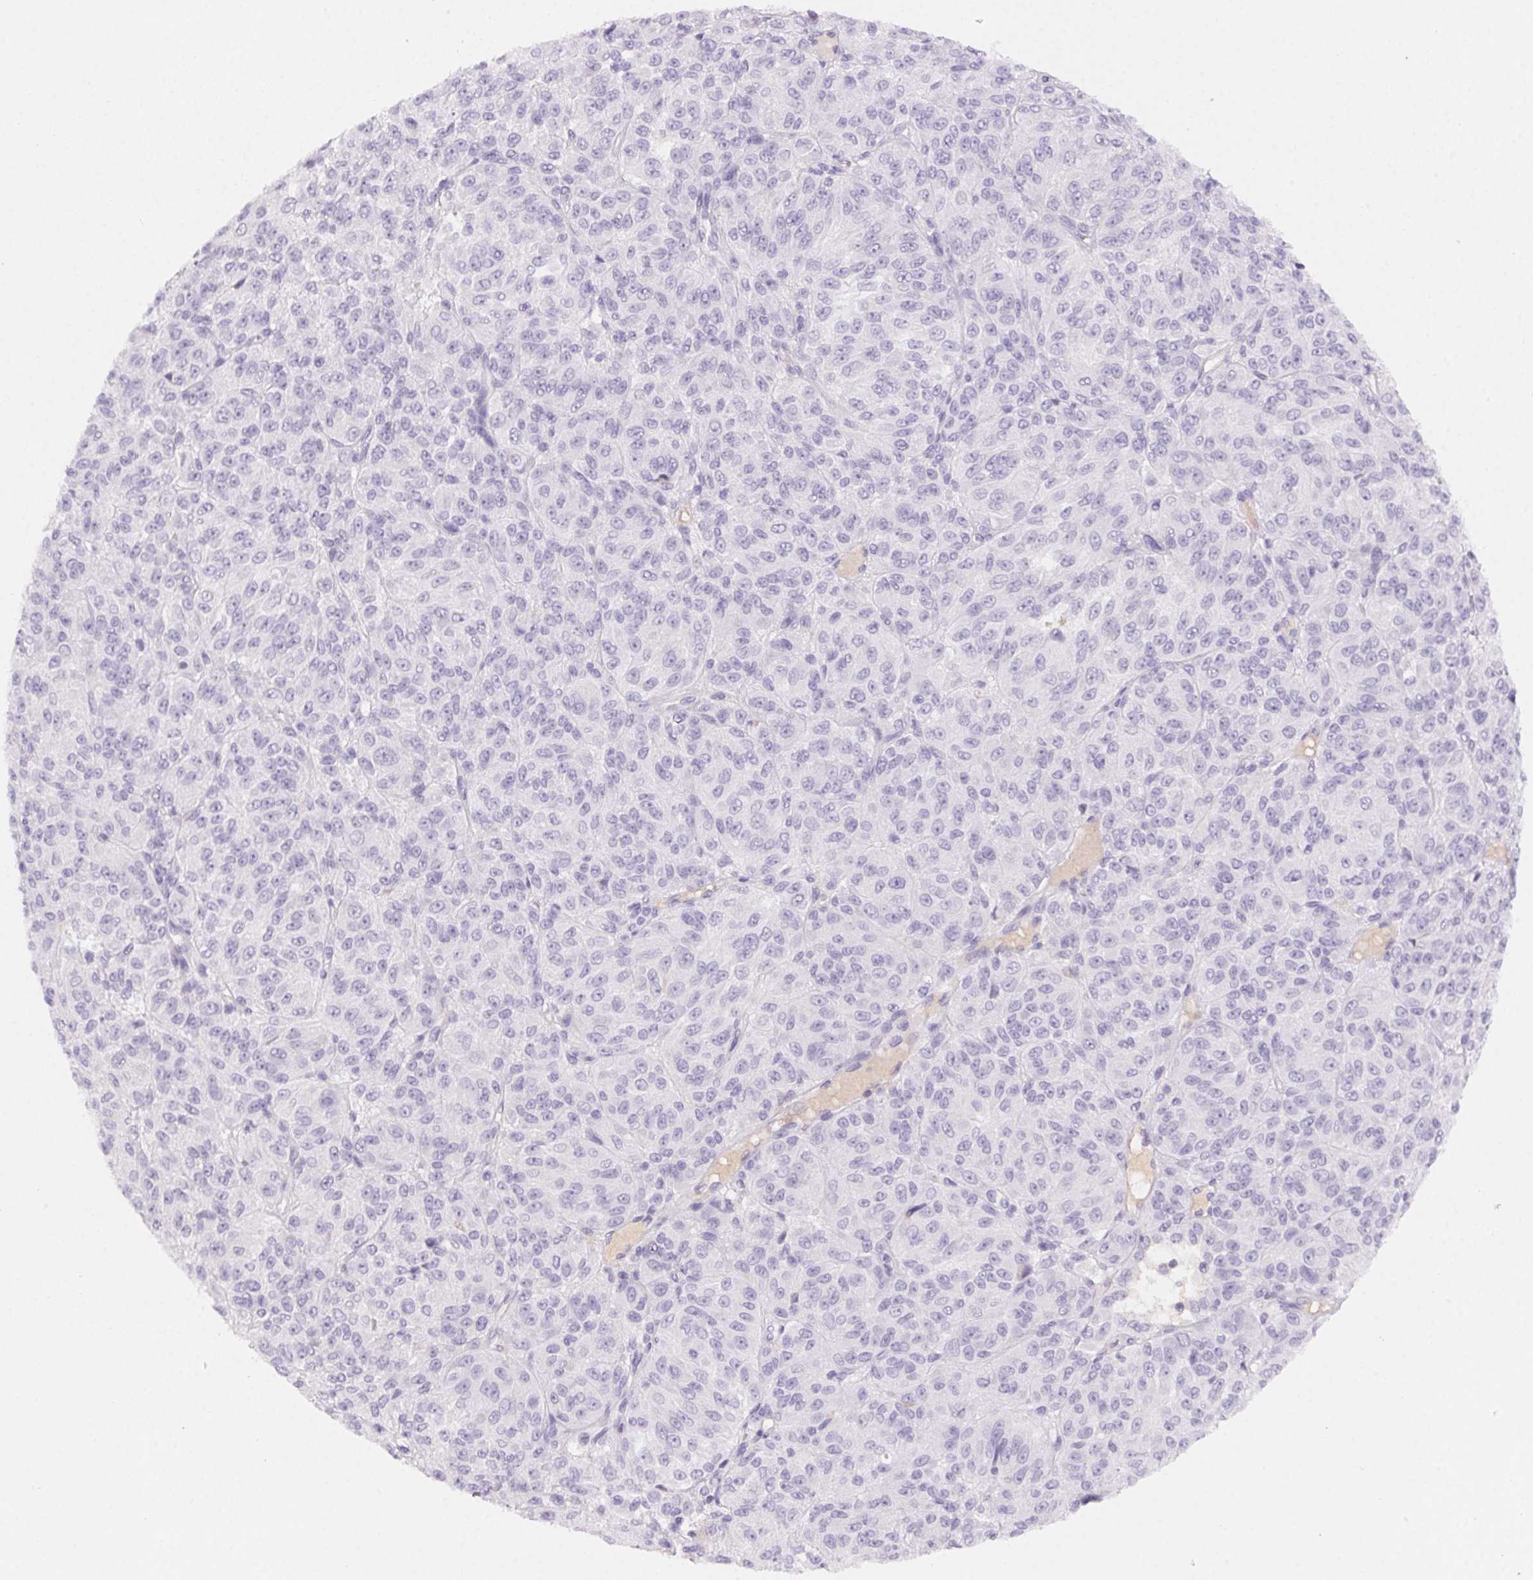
{"staining": {"intensity": "negative", "quantity": "none", "location": "none"}, "tissue": "melanoma", "cell_type": "Tumor cells", "image_type": "cancer", "snomed": [{"axis": "morphology", "description": "Malignant melanoma, Metastatic site"}, {"axis": "topography", "description": "Brain"}], "caption": "The histopathology image reveals no significant positivity in tumor cells of malignant melanoma (metastatic site). (Immunohistochemistry, brightfield microscopy, high magnification).", "gene": "PADI4", "patient": {"sex": "female", "age": 56}}